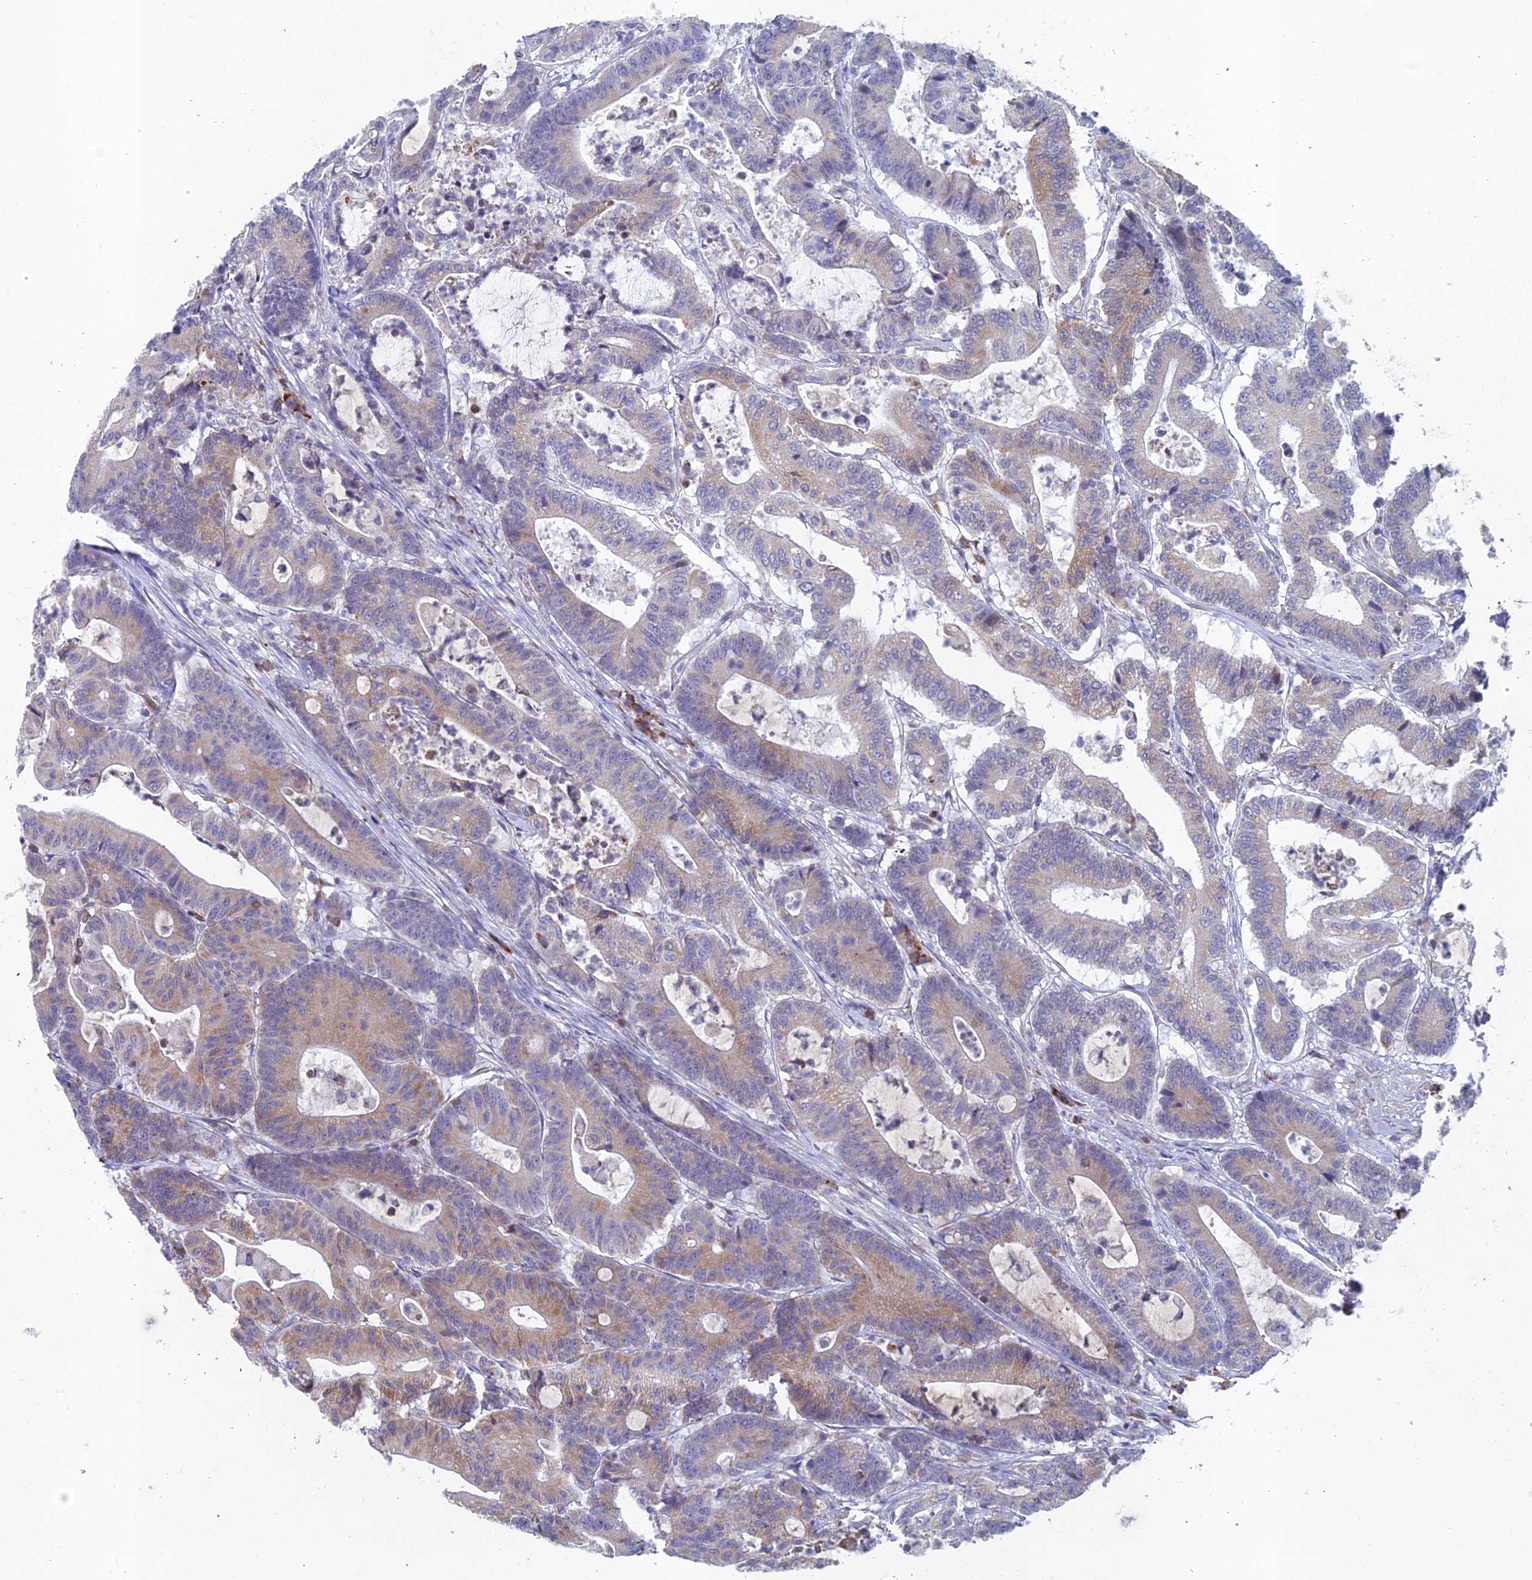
{"staining": {"intensity": "weak", "quantity": "25%-75%", "location": "cytoplasmic/membranous"}, "tissue": "colorectal cancer", "cell_type": "Tumor cells", "image_type": "cancer", "snomed": [{"axis": "morphology", "description": "Adenocarcinoma, NOS"}, {"axis": "topography", "description": "Colon"}], "caption": "High-power microscopy captured an IHC photomicrograph of colorectal adenocarcinoma, revealing weak cytoplasmic/membranous expression in approximately 25%-75% of tumor cells. The staining was performed using DAB (3,3'-diaminobenzidine), with brown indicating positive protein expression. Nuclei are stained blue with hematoxylin.", "gene": "ABI3BP", "patient": {"sex": "female", "age": 84}}